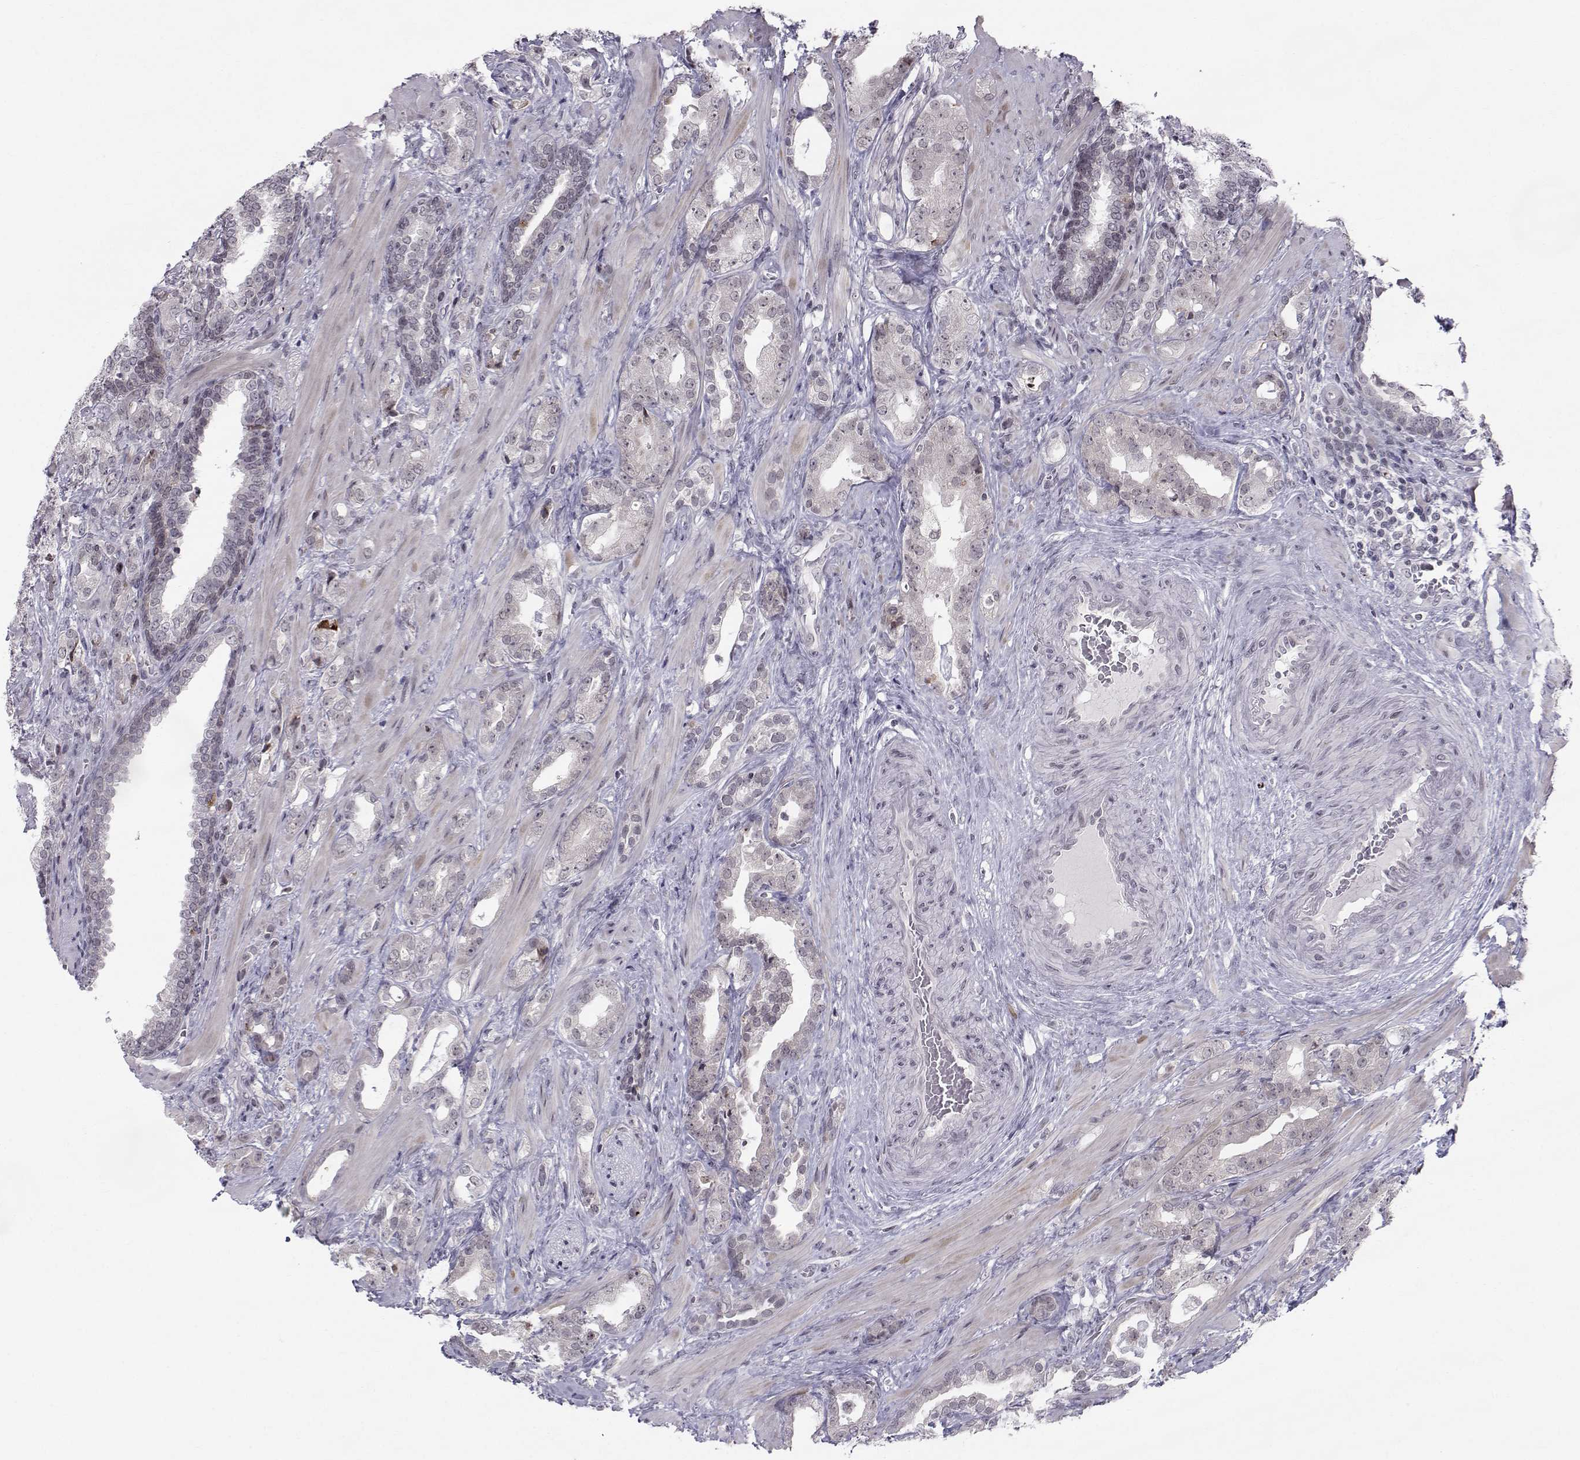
{"staining": {"intensity": "negative", "quantity": "none", "location": "none"}, "tissue": "prostate cancer", "cell_type": "Tumor cells", "image_type": "cancer", "snomed": [{"axis": "morphology", "description": "Adenocarcinoma, NOS"}, {"axis": "topography", "description": "Prostate"}], "caption": "The image shows no significant expression in tumor cells of prostate cancer.", "gene": "MARCHF4", "patient": {"sex": "male", "age": 57}}